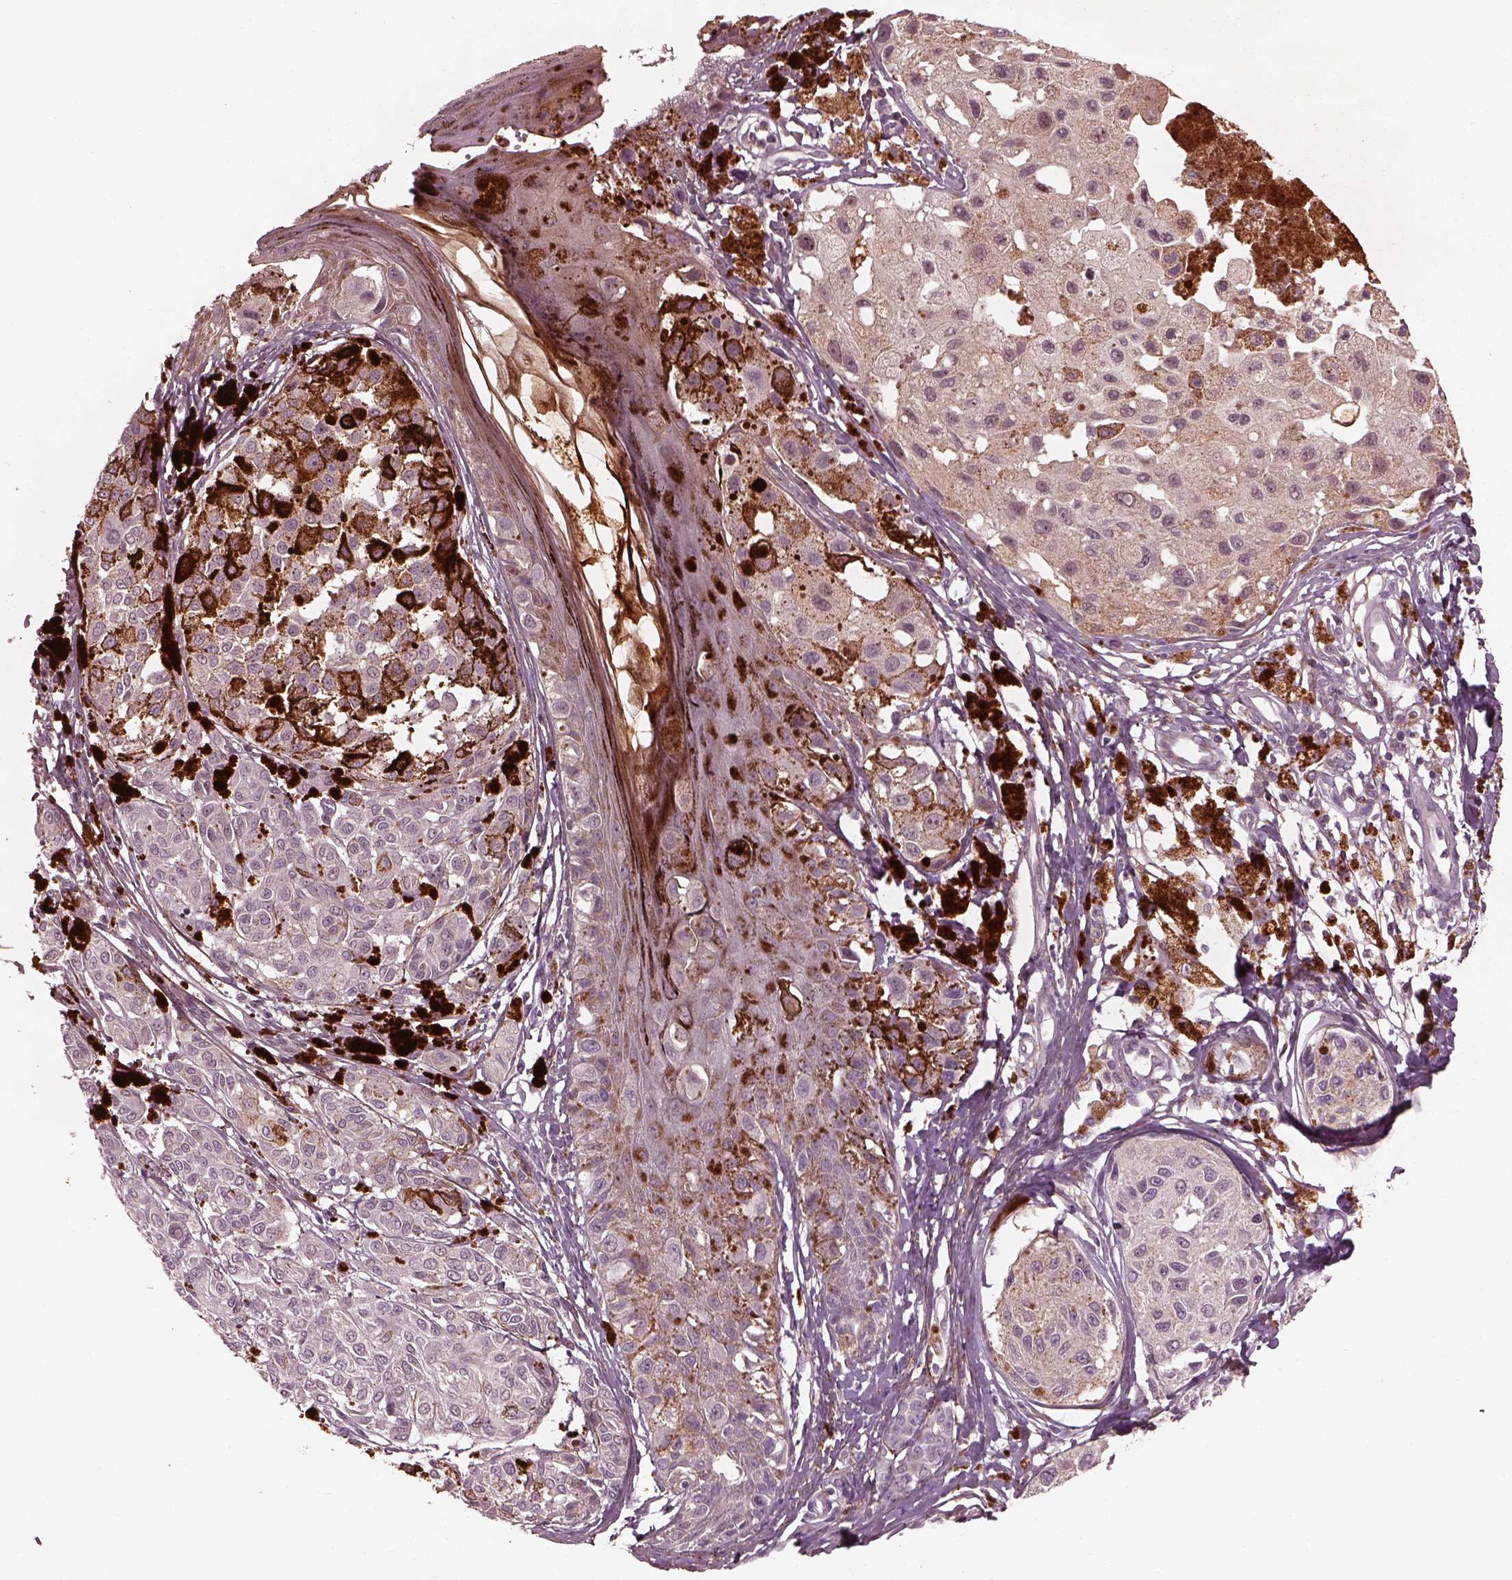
{"staining": {"intensity": "negative", "quantity": "none", "location": "none"}, "tissue": "melanoma", "cell_type": "Tumor cells", "image_type": "cancer", "snomed": [{"axis": "morphology", "description": "Malignant melanoma, NOS"}, {"axis": "topography", "description": "Skin"}], "caption": "Tumor cells show no significant protein staining in malignant melanoma. The staining is performed using DAB (3,3'-diaminobenzidine) brown chromogen with nuclei counter-stained in using hematoxylin.", "gene": "EFEMP1", "patient": {"sex": "female", "age": 38}}